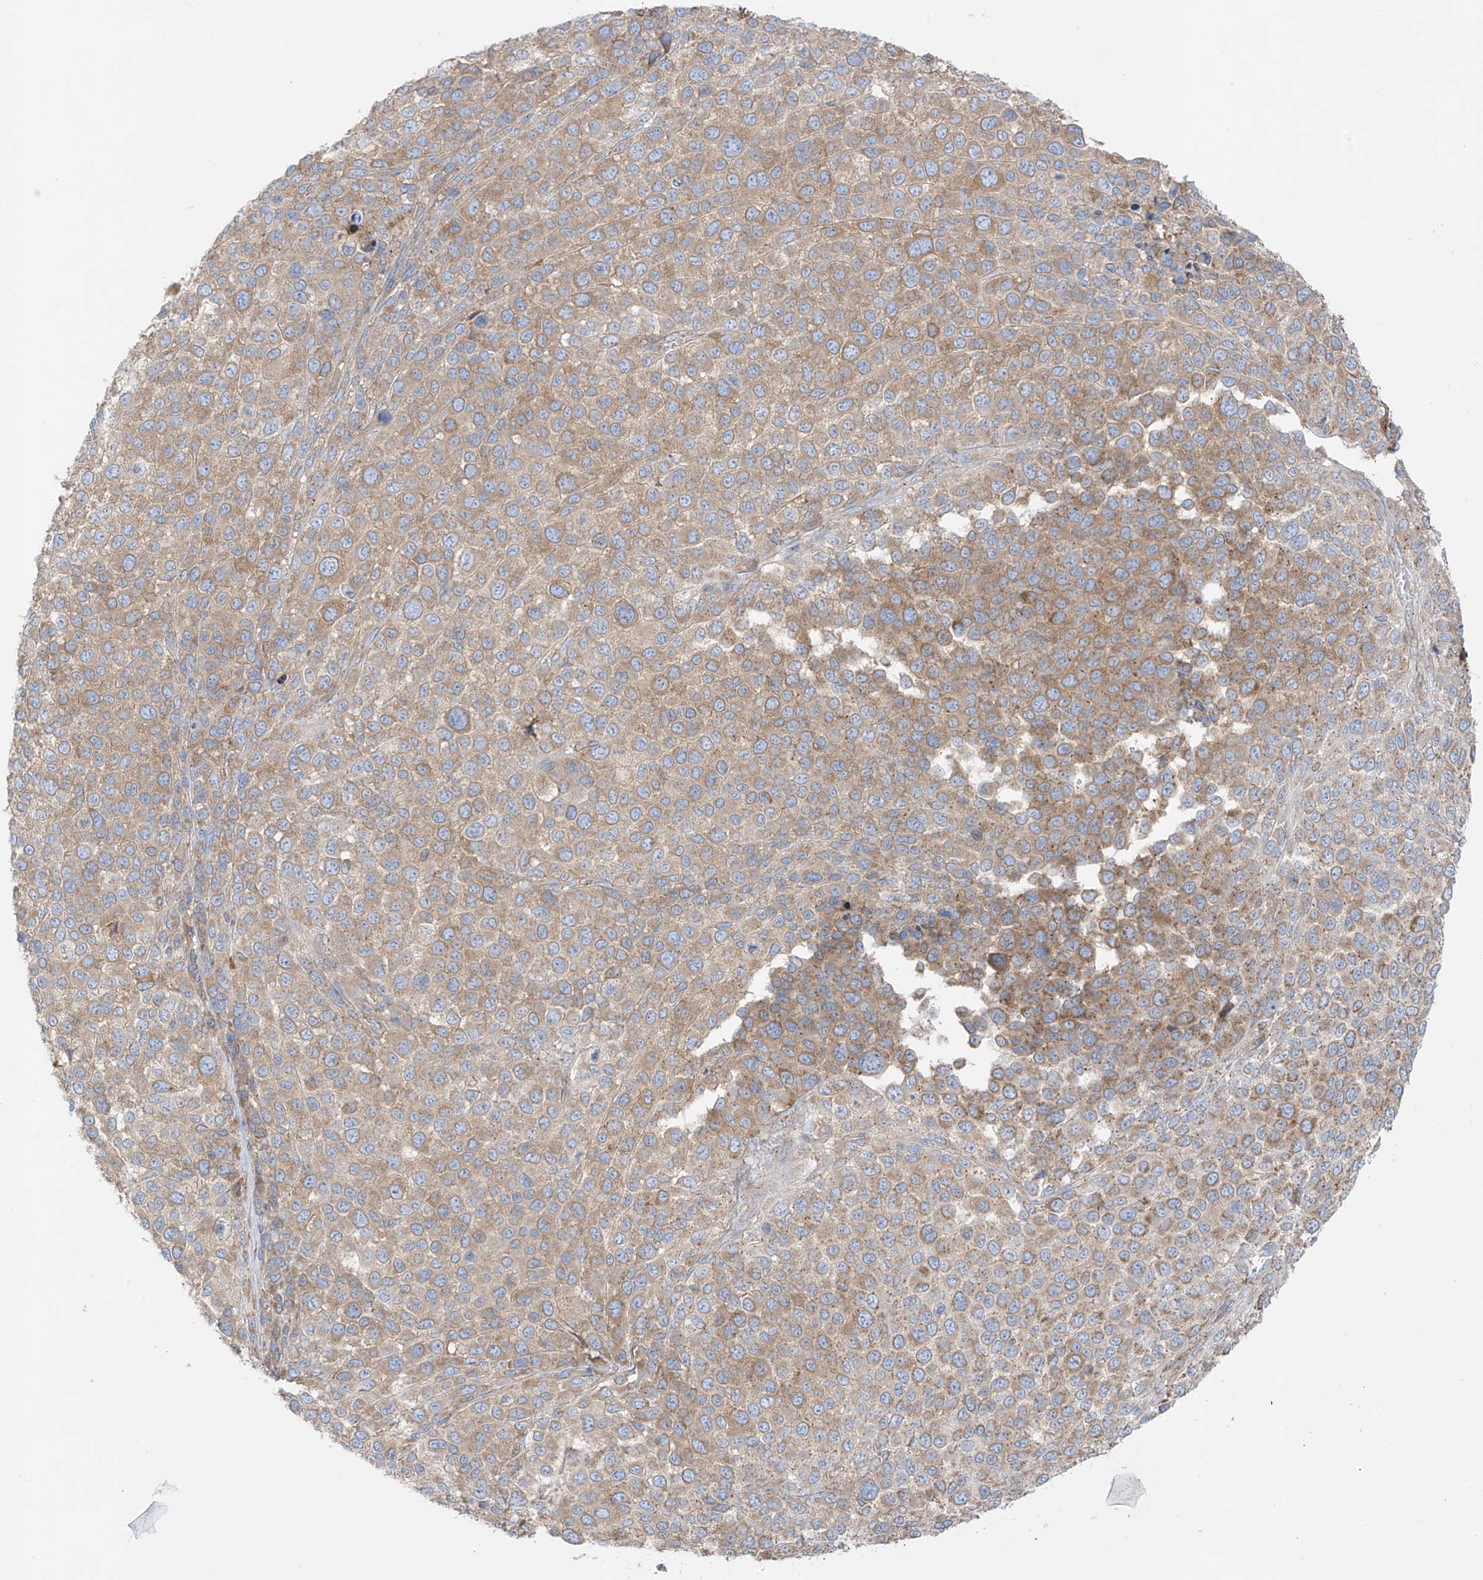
{"staining": {"intensity": "moderate", "quantity": "25%-75%", "location": "cytoplasmic/membranous"}, "tissue": "melanoma", "cell_type": "Tumor cells", "image_type": "cancer", "snomed": [{"axis": "morphology", "description": "Malignant melanoma, NOS"}, {"axis": "topography", "description": "Skin of trunk"}], "caption": "The immunohistochemical stain labels moderate cytoplasmic/membranous staining in tumor cells of malignant melanoma tissue. The protein is stained brown, and the nuclei are stained in blue (DAB IHC with brightfield microscopy, high magnification).", "gene": "XKR3", "patient": {"sex": "male", "age": 71}}